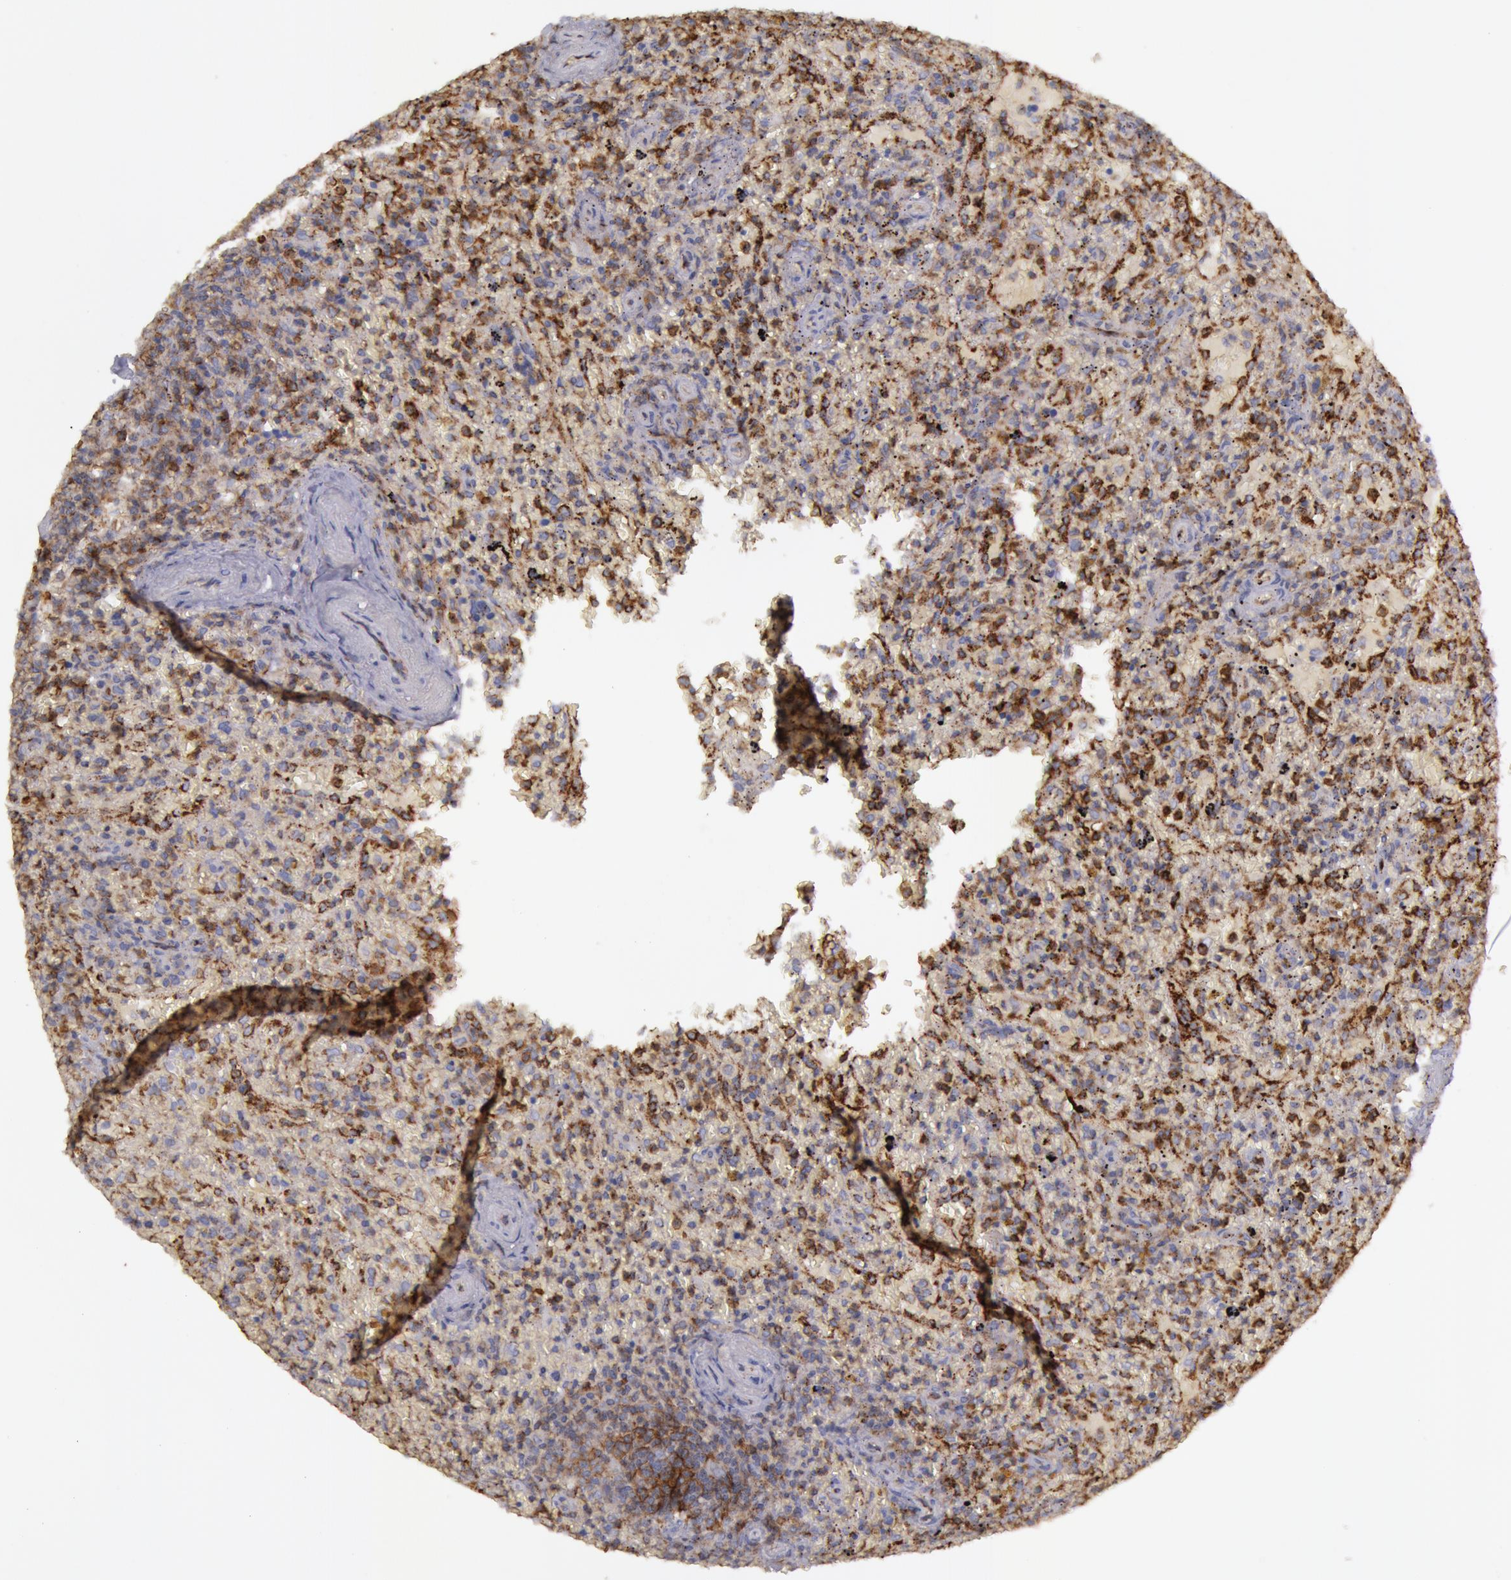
{"staining": {"intensity": "moderate", "quantity": ">75%", "location": "cytoplasmic/membranous"}, "tissue": "lymphoma", "cell_type": "Tumor cells", "image_type": "cancer", "snomed": [{"axis": "morphology", "description": "Malignant lymphoma, non-Hodgkin's type, High grade"}, {"axis": "topography", "description": "Spleen"}, {"axis": "topography", "description": "Lymph node"}], "caption": "Immunohistochemistry of human lymphoma exhibits medium levels of moderate cytoplasmic/membranous positivity in approximately >75% of tumor cells.", "gene": "FLOT2", "patient": {"sex": "female", "age": 70}}